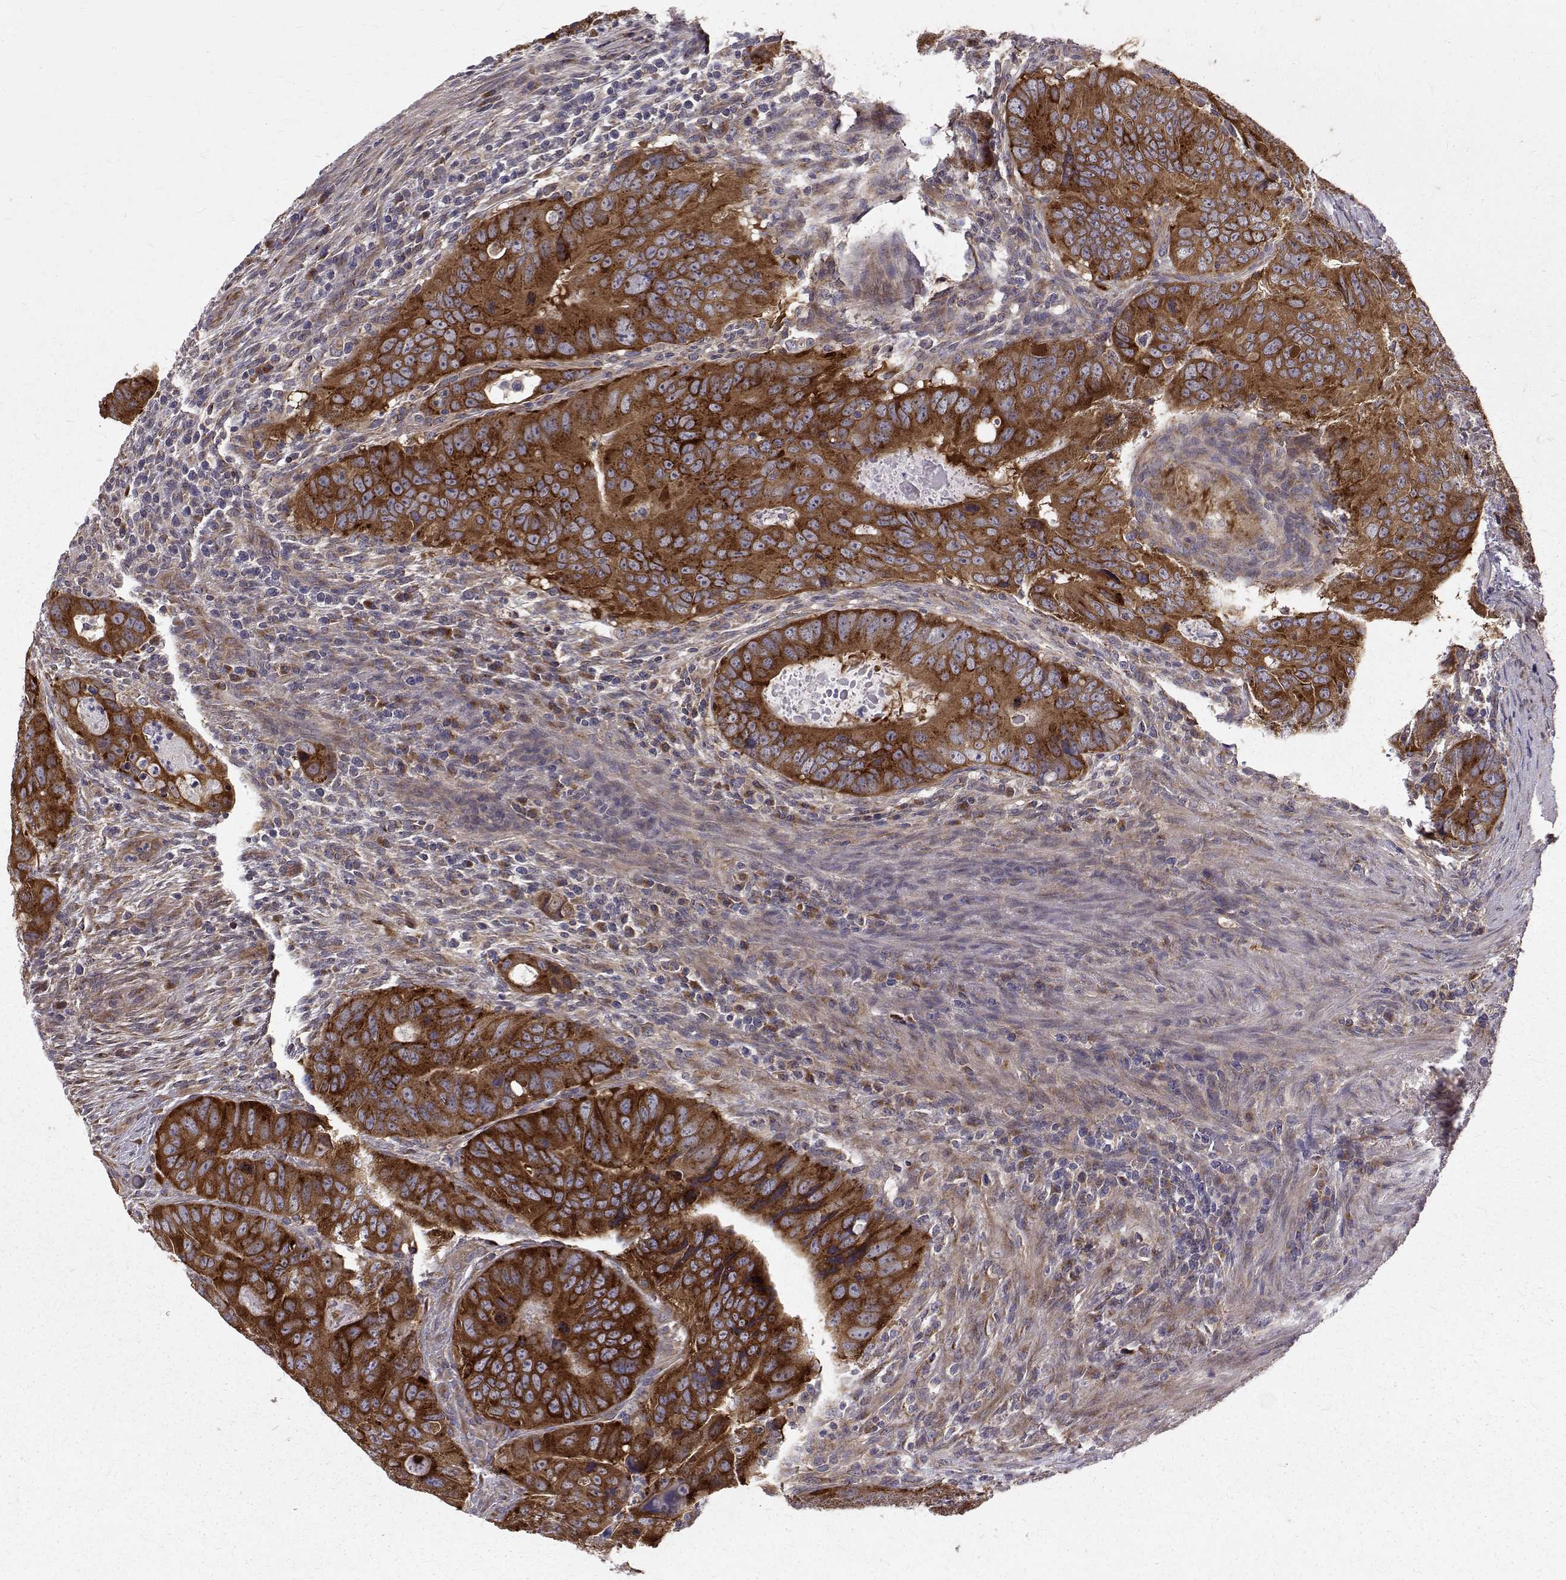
{"staining": {"intensity": "strong", "quantity": ">75%", "location": "cytoplasmic/membranous"}, "tissue": "colorectal cancer", "cell_type": "Tumor cells", "image_type": "cancer", "snomed": [{"axis": "morphology", "description": "Adenocarcinoma, NOS"}, {"axis": "topography", "description": "Colon"}], "caption": "Brown immunohistochemical staining in colorectal cancer displays strong cytoplasmic/membranous staining in approximately >75% of tumor cells.", "gene": "ARFGAP1", "patient": {"sex": "male", "age": 79}}